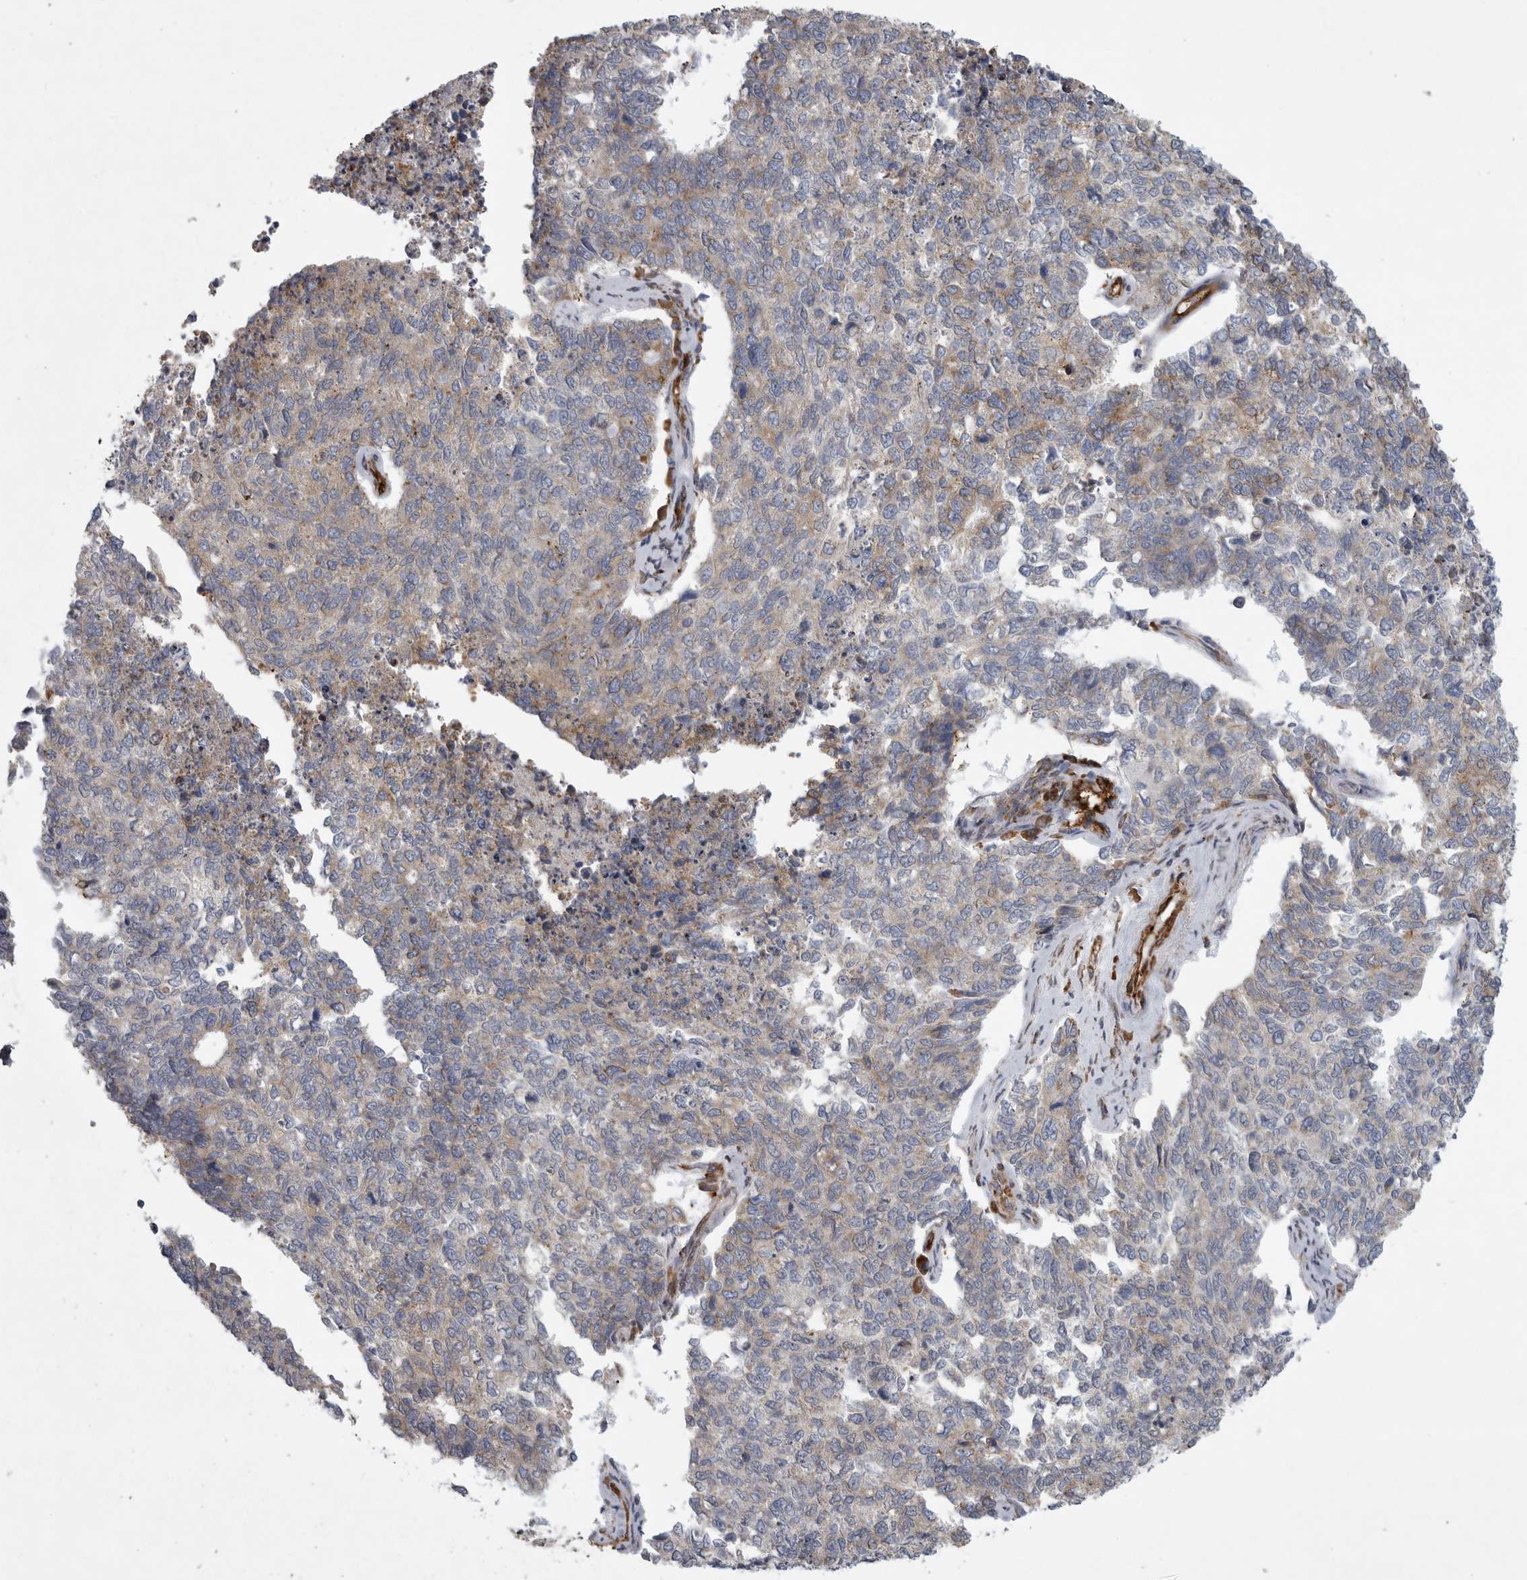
{"staining": {"intensity": "weak", "quantity": "25%-75%", "location": "cytoplasmic/membranous"}, "tissue": "cervical cancer", "cell_type": "Tumor cells", "image_type": "cancer", "snomed": [{"axis": "morphology", "description": "Squamous cell carcinoma, NOS"}, {"axis": "topography", "description": "Cervix"}], "caption": "IHC photomicrograph of neoplastic tissue: human cervical cancer (squamous cell carcinoma) stained using IHC reveals low levels of weak protein expression localized specifically in the cytoplasmic/membranous of tumor cells, appearing as a cytoplasmic/membranous brown color.", "gene": "MINPP1", "patient": {"sex": "female", "age": 63}}